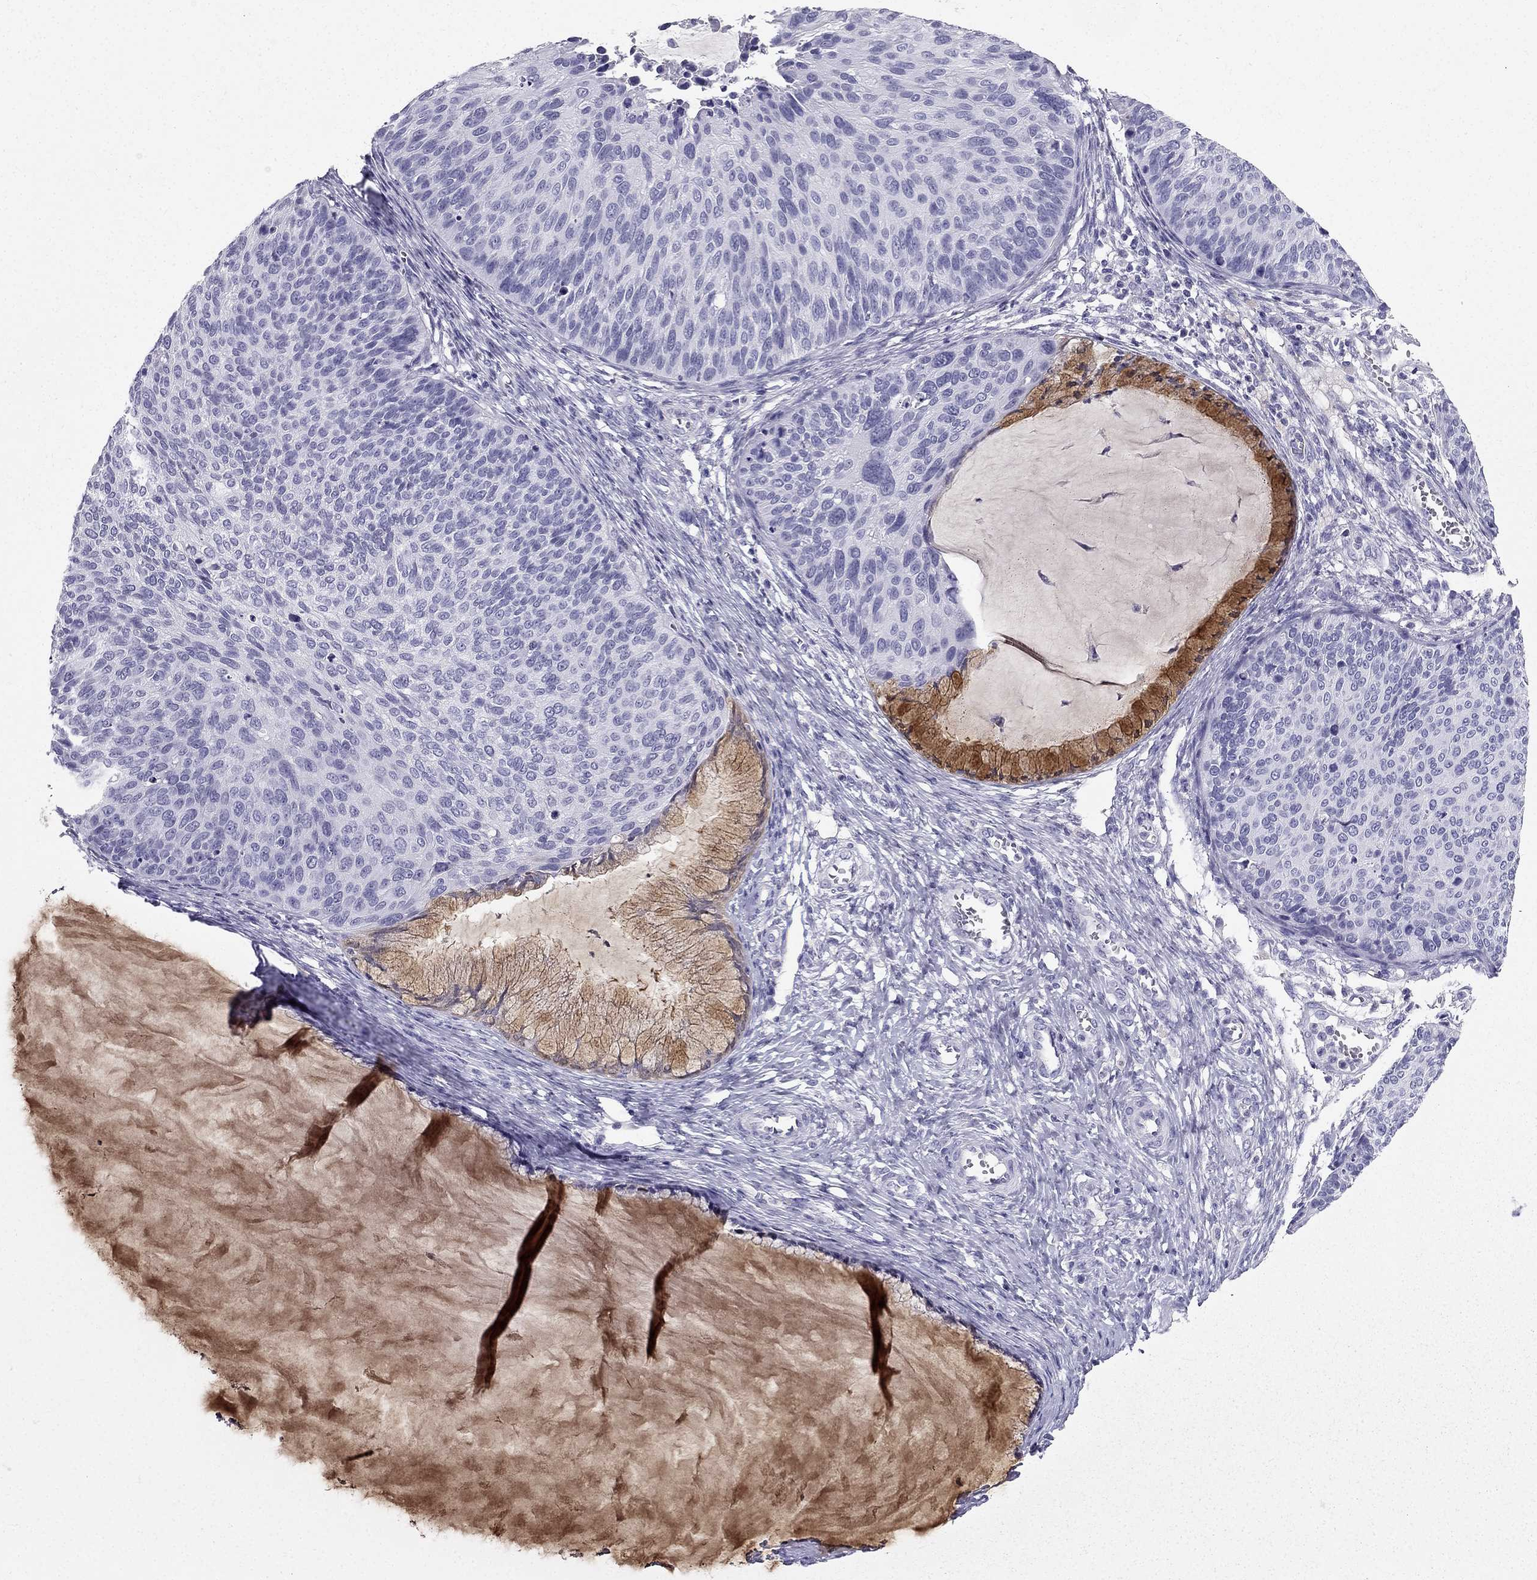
{"staining": {"intensity": "negative", "quantity": "none", "location": "none"}, "tissue": "cervical cancer", "cell_type": "Tumor cells", "image_type": "cancer", "snomed": [{"axis": "morphology", "description": "Squamous cell carcinoma, NOS"}, {"axis": "topography", "description": "Cervix"}], "caption": "IHC photomicrograph of cervical cancer (squamous cell carcinoma) stained for a protein (brown), which exhibits no positivity in tumor cells.", "gene": "TFF3", "patient": {"sex": "female", "age": 36}}